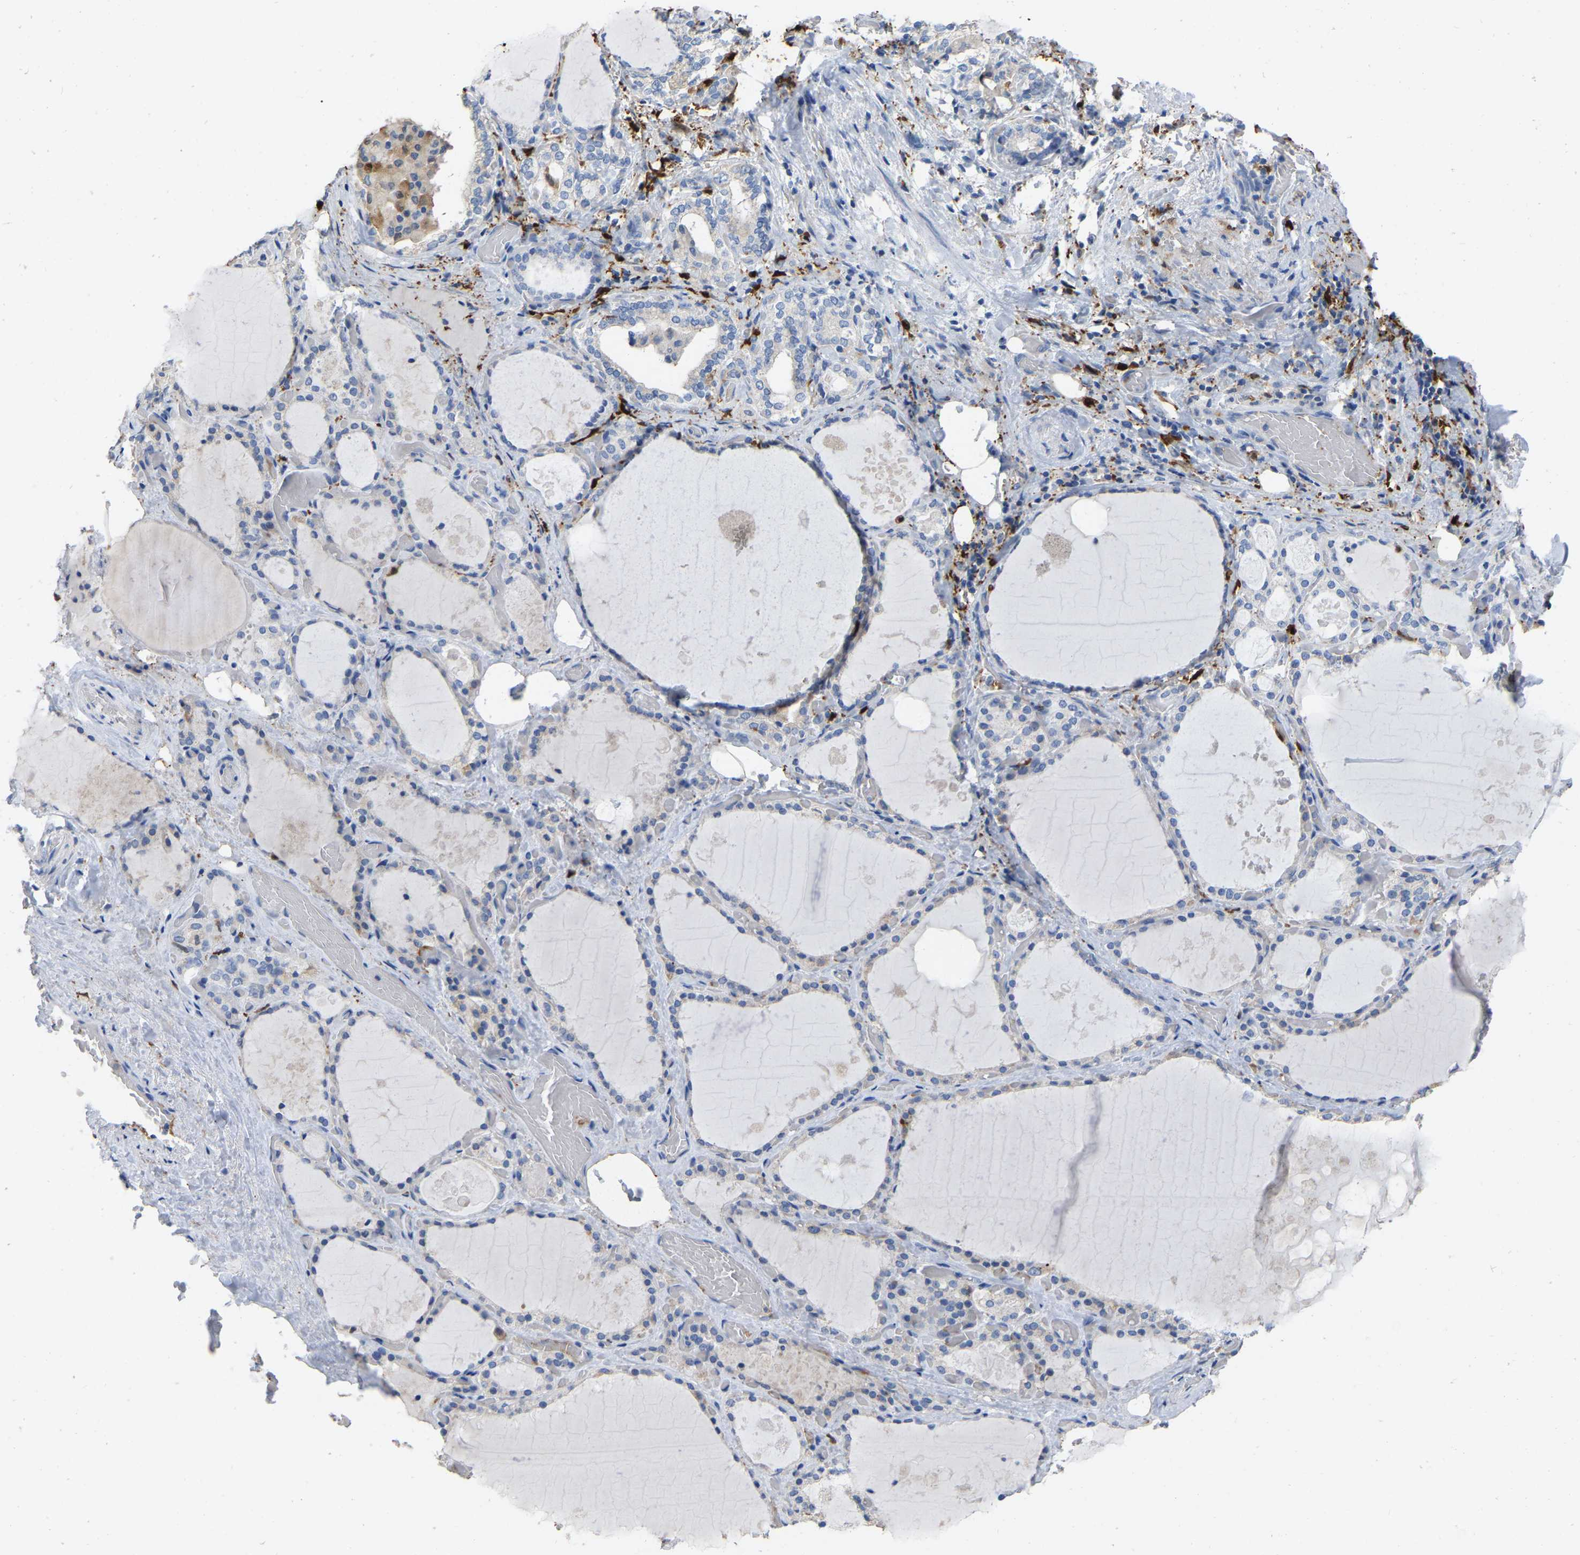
{"staining": {"intensity": "weak", "quantity": "<25%", "location": "cytoplasmic/membranous"}, "tissue": "thyroid gland", "cell_type": "Glandular cells", "image_type": "normal", "snomed": [{"axis": "morphology", "description": "Normal tissue, NOS"}, {"axis": "topography", "description": "Thyroid gland"}], "caption": "A high-resolution micrograph shows immunohistochemistry (IHC) staining of benign thyroid gland, which demonstrates no significant staining in glandular cells.", "gene": "ULBP2", "patient": {"sex": "male", "age": 61}}